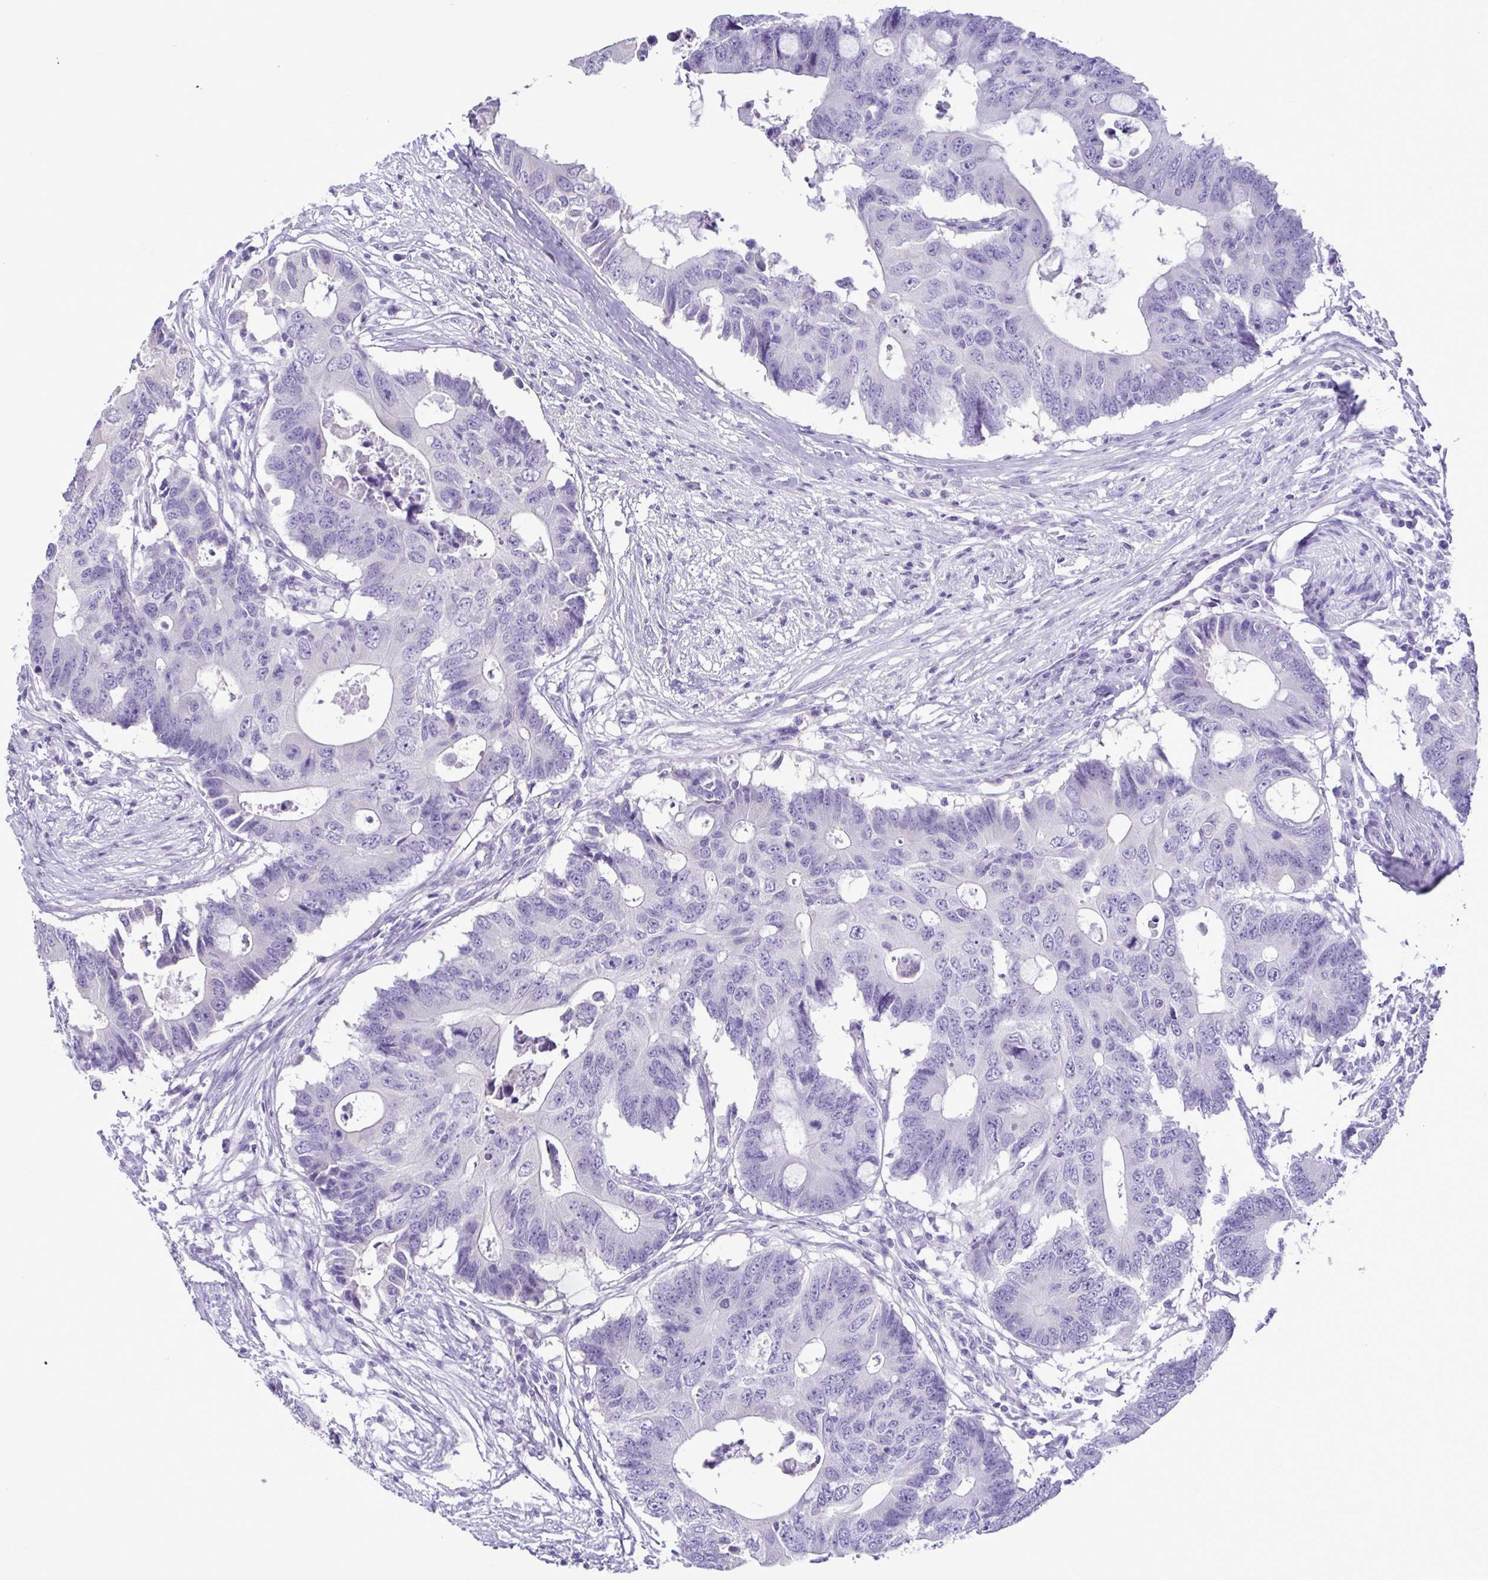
{"staining": {"intensity": "negative", "quantity": "none", "location": "none"}, "tissue": "colorectal cancer", "cell_type": "Tumor cells", "image_type": "cancer", "snomed": [{"axis": "morphology", "description": "Adenocarcinoma, NOS"}, {"axis": "topography", "description": "Colon"}], "caption": "The IHC image has no significant expression in tumor cells of colorectal adenocarcinoma tissue.", "gene": "CBY2", "patient": {"sex": "male", "age": 71}}